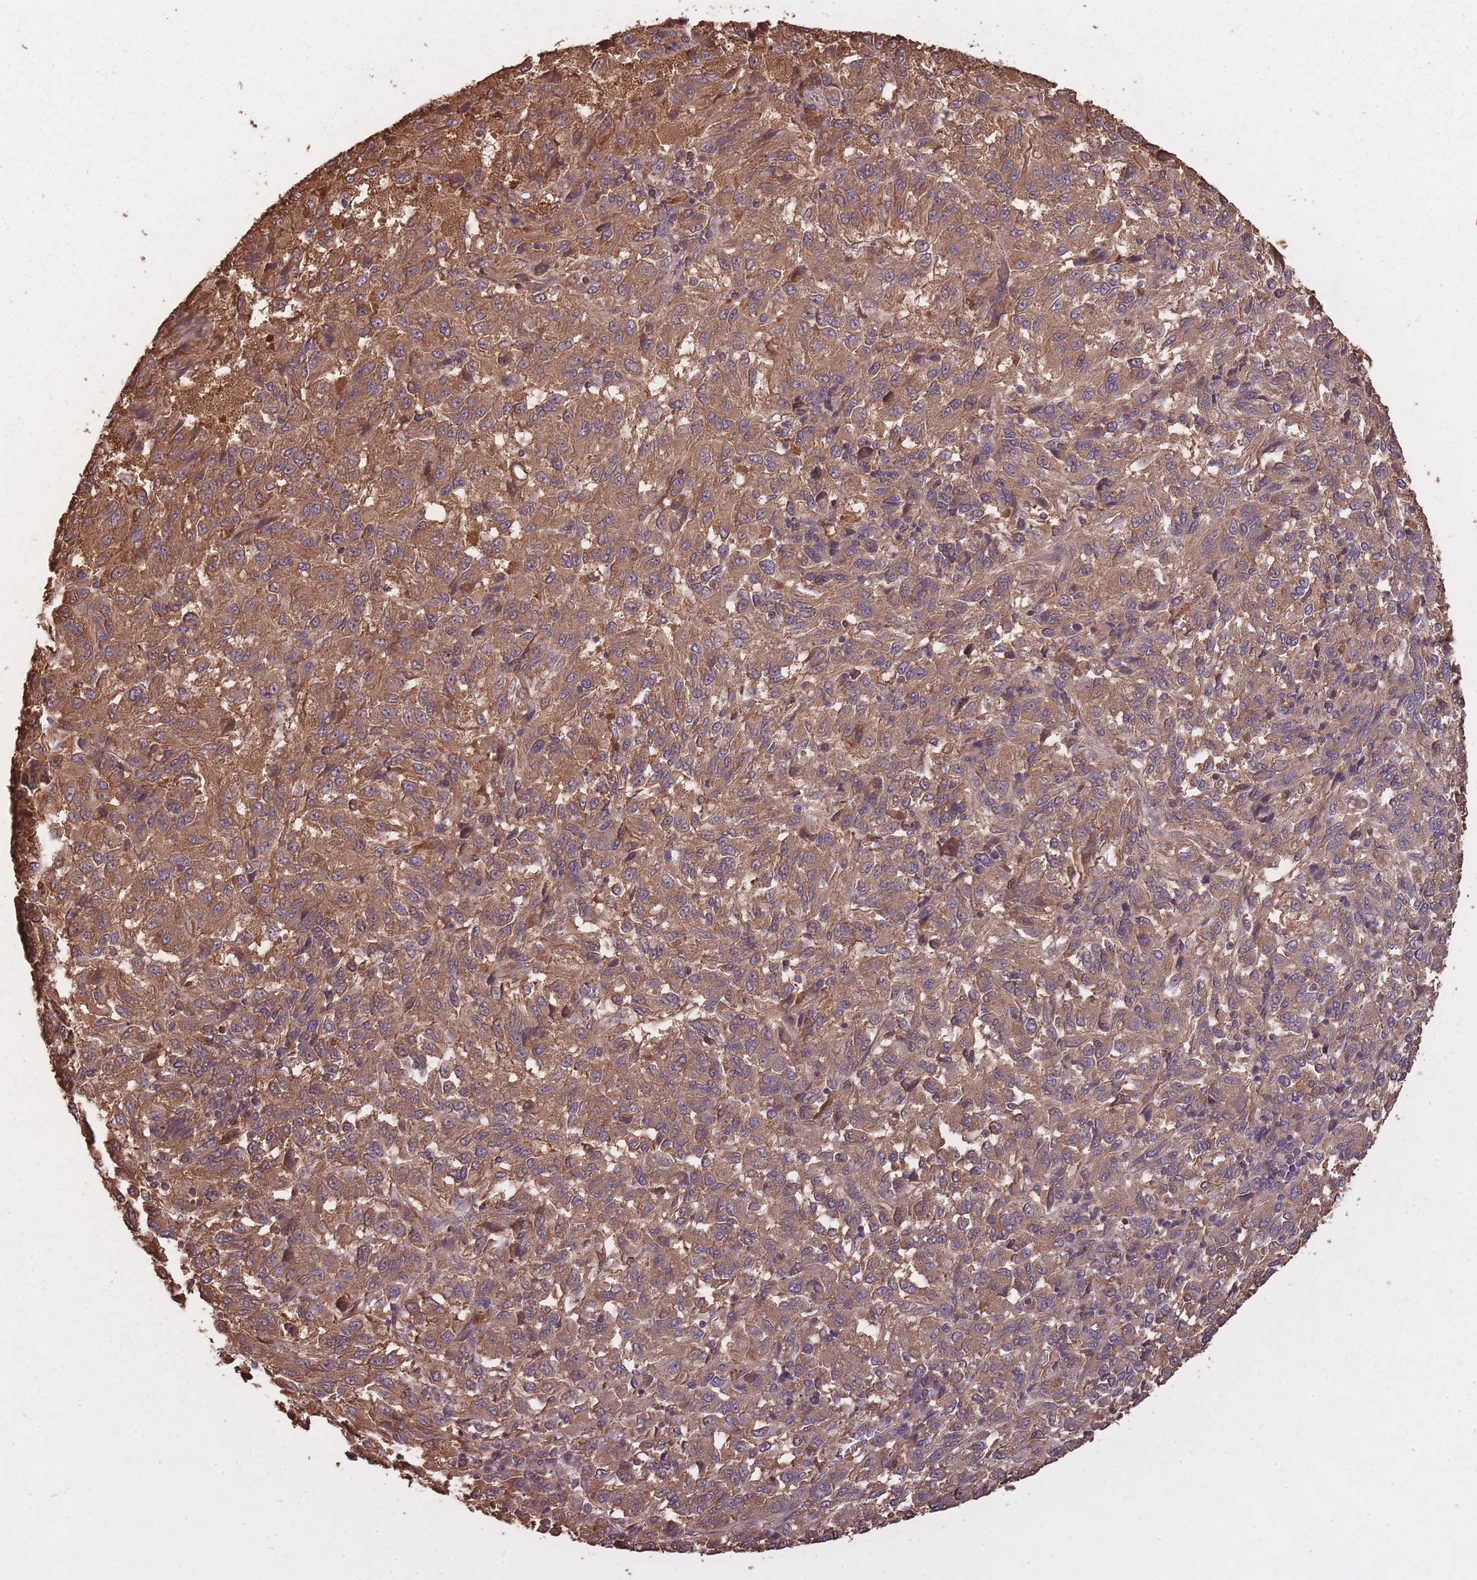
{"staining": {"intensity": "moderate", "quantity": ">75%", "location": "cytoplasmic/membranous"}, "tissue": "melanoma", "cell_type": "Tumor cells", "image_type": "cancer", "snomed": [{"axis": "morphology", "description": "Malignant melanoma, Metastatic site"}, {"axis": "topography", "description": "Lung"}], "caption": "This is an image of IHC staining of melanoma, which shows moderate expression in the cytoplasmic/membranous of tumor cells.", "gene": "ARMH3", "patient": {"sex": "male", "age": 64}}